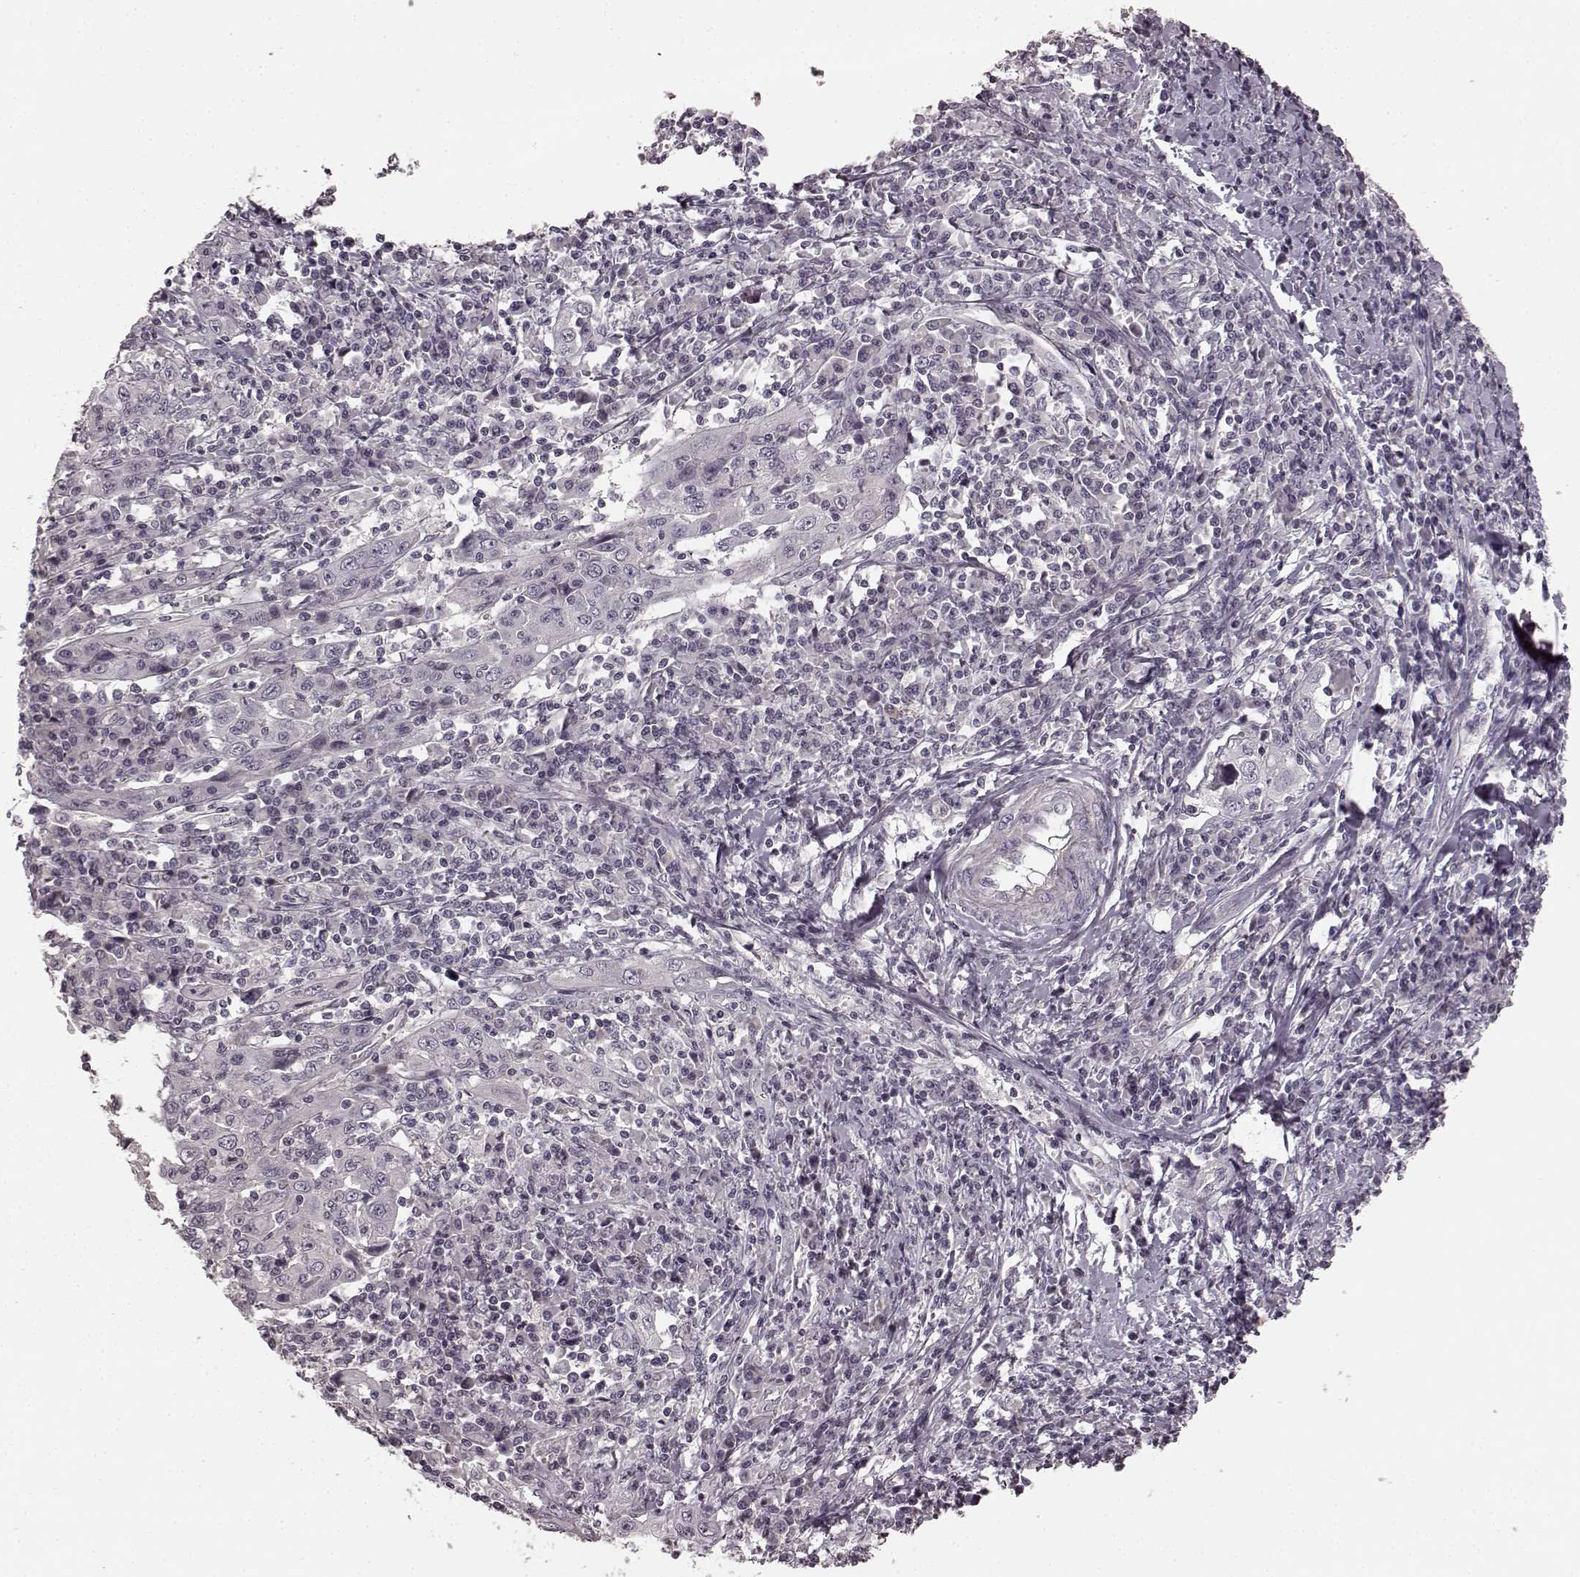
{"staining": {"intensity": "negative", "quantity": "none", "location": "none"}, "tissue": "cervical cancer", "cell_type": "Tumor cells", "image_type": "cancer", "snomed": [{"axis": "morphology", "description": "Squamous cell carcinoma, NOS"}, {"axis": "topography", "description": "Cervix"}], "caption": "This is an IHC histopathology image of human cervical squamous cell carcinoma. There is no expression in tumor cells.", "gene": "PRKCE", "patient": {"sex": "female", "age": 46}}